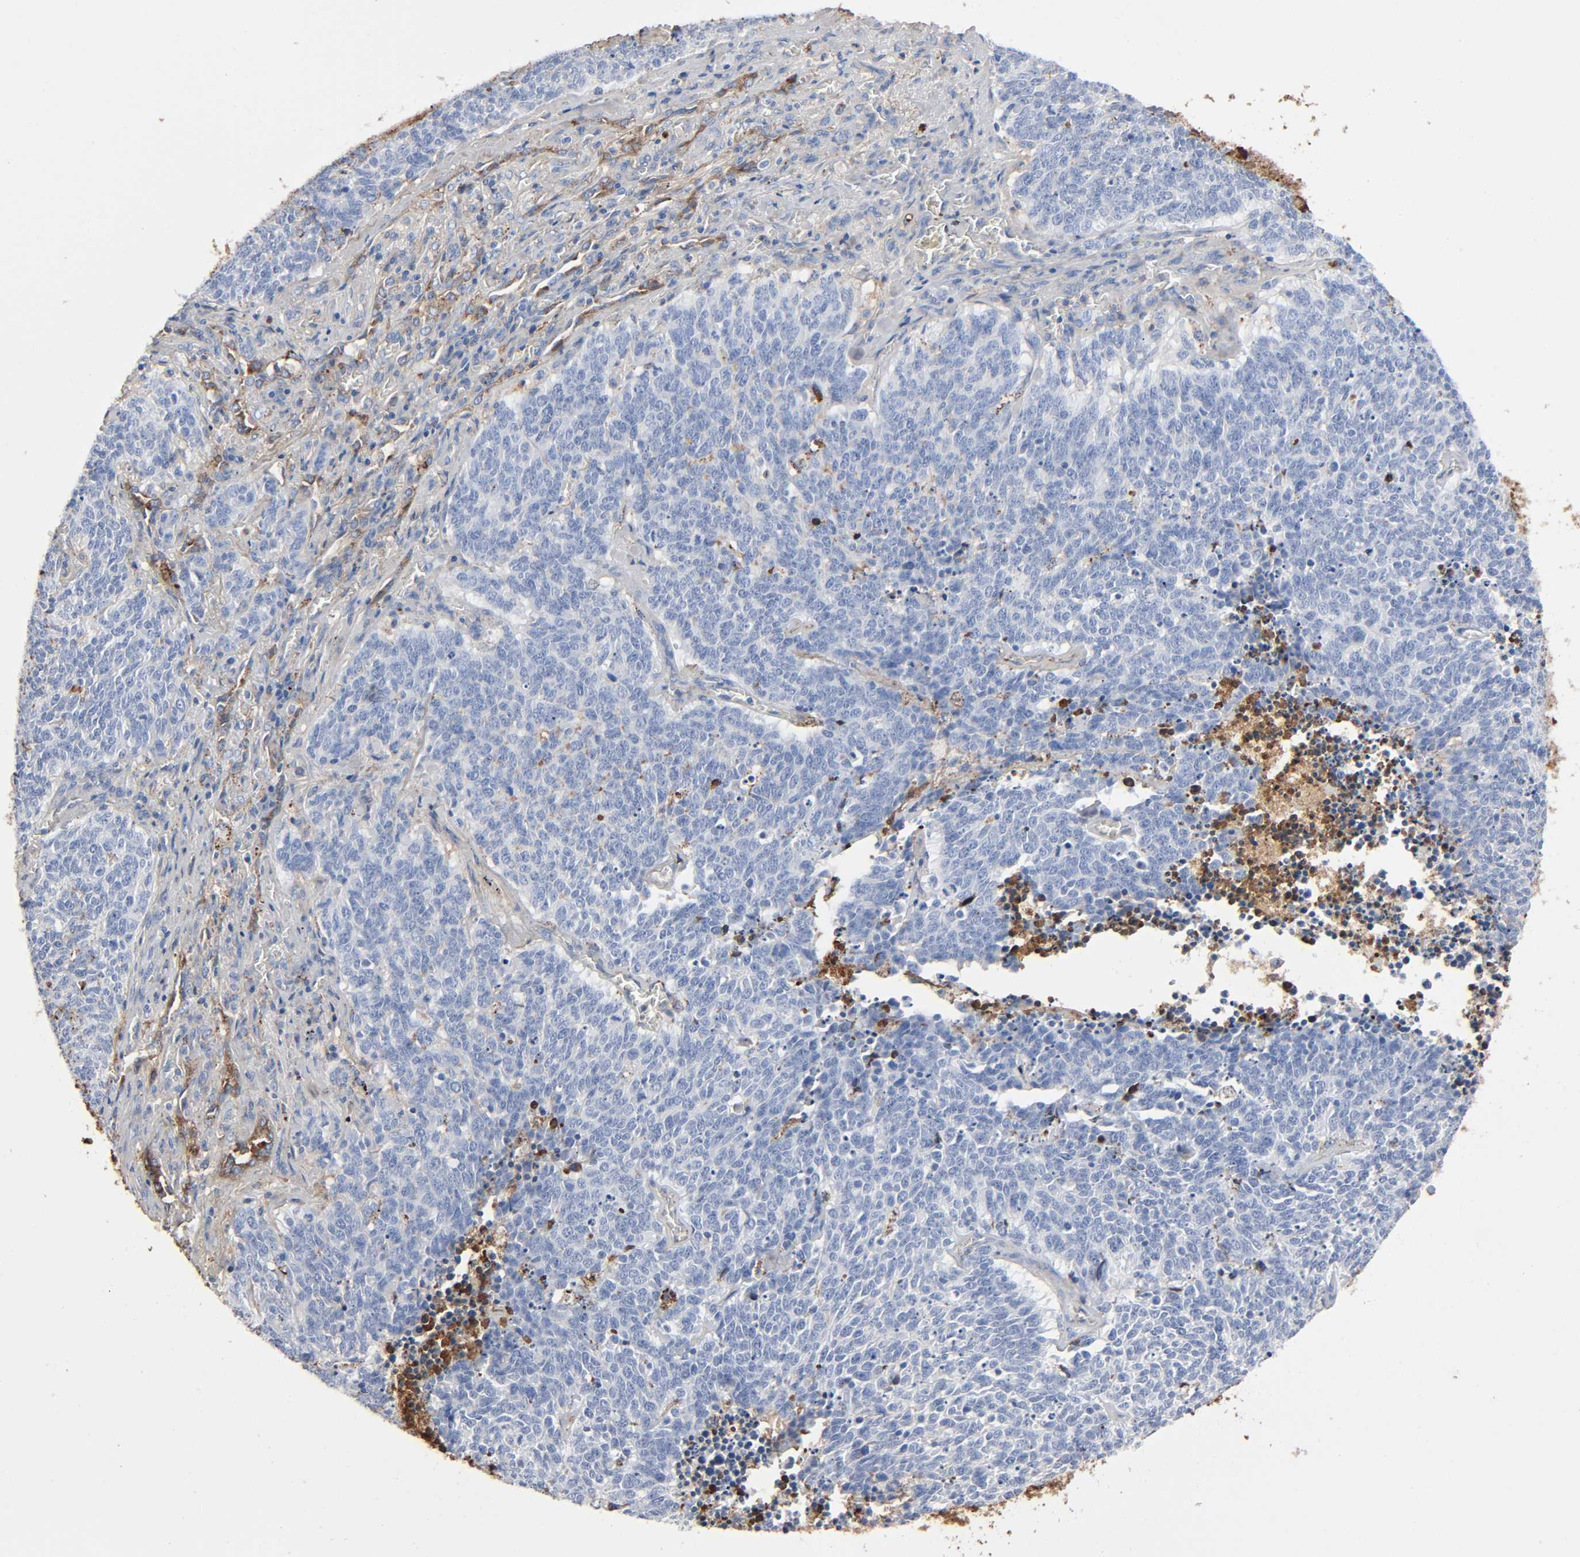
{"staining": {"intensity": "weak", "quantity": "<25%", "location": "cytoplasmic/membranous"}, "tissue": "lung cancer", "cell_type": "Tumor cells", "image_type": "cancer", "snomed": [{"axis": "morphology", "description": "Neoplasm, malignant, NOS"}, {"axis": "topography", "description": "Lung"}], "caption": "Tumor cells are negative for brown protein staining in lung neoplasm (malignant).", "gene": "C3", "patient": {"sex": "female", "age": 58}}